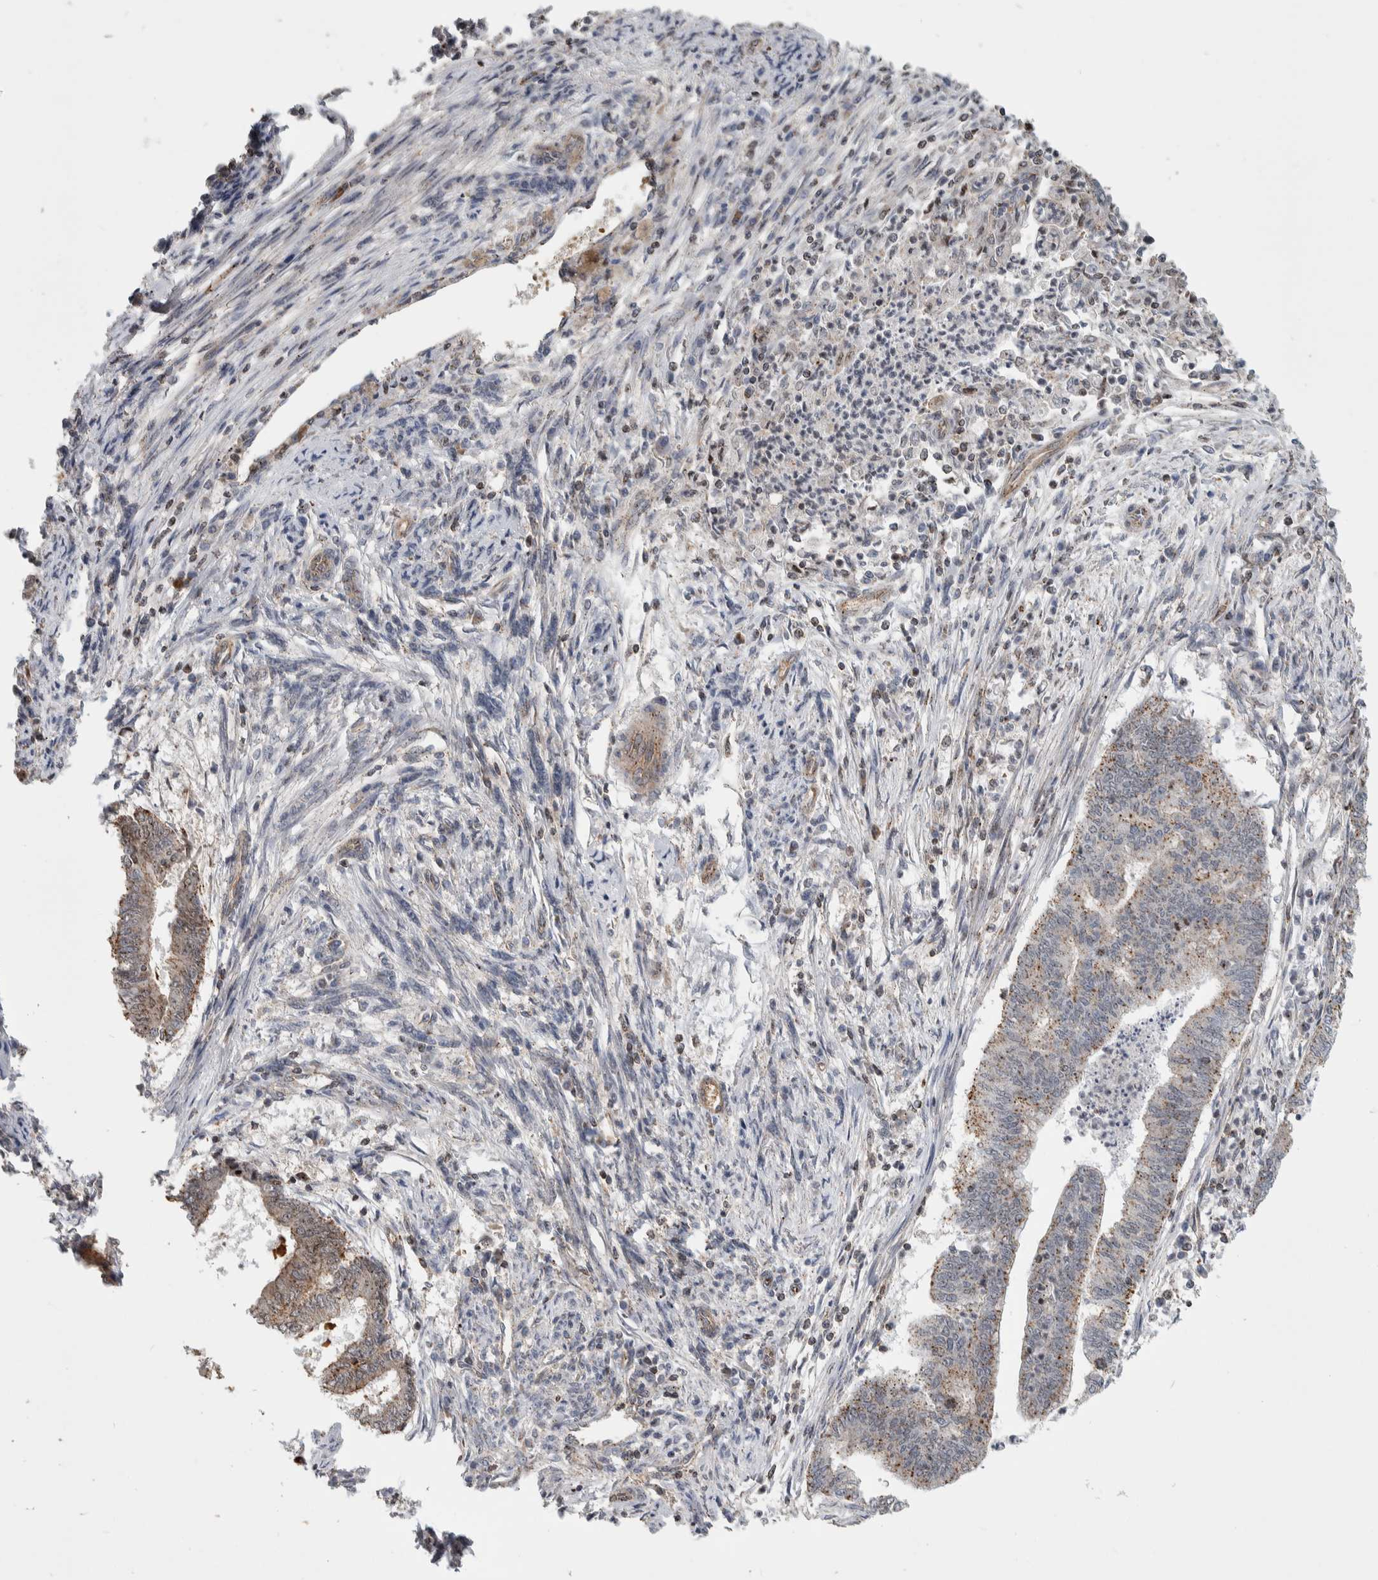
{"staining": {"intensity": "weak", "quantity": ">75%", "location": "cytoplasmic/membranous"}, "tissue": "endometrial cancer", "cell_type": "Tumor cells", "image_type": "cancer", "snomed": [{"axis": "morphology", "description": "Polyp, NOS"}, {"axis": "morphology", "description": "Adenocarcinoma, NOS"}, {"axis": "morphology", "description": "Adenoma, NOS"}, {"axis": "topography", "description": "Endometrium"}], "caption": "Endometrial adenocarcinoma tissue demonstrates weak cytoplasmic/membranous positivity in approximately >75% of tumor cells, visualized by immunohistochemistry. Using DAB (3,3'-diaminobenzidine) (brown) and hematoxylin (blue) stains, captured at high magnification using brightfield microscopy.", "gene": "MSL1", "patient": {"sex": "female", "age": 79}}